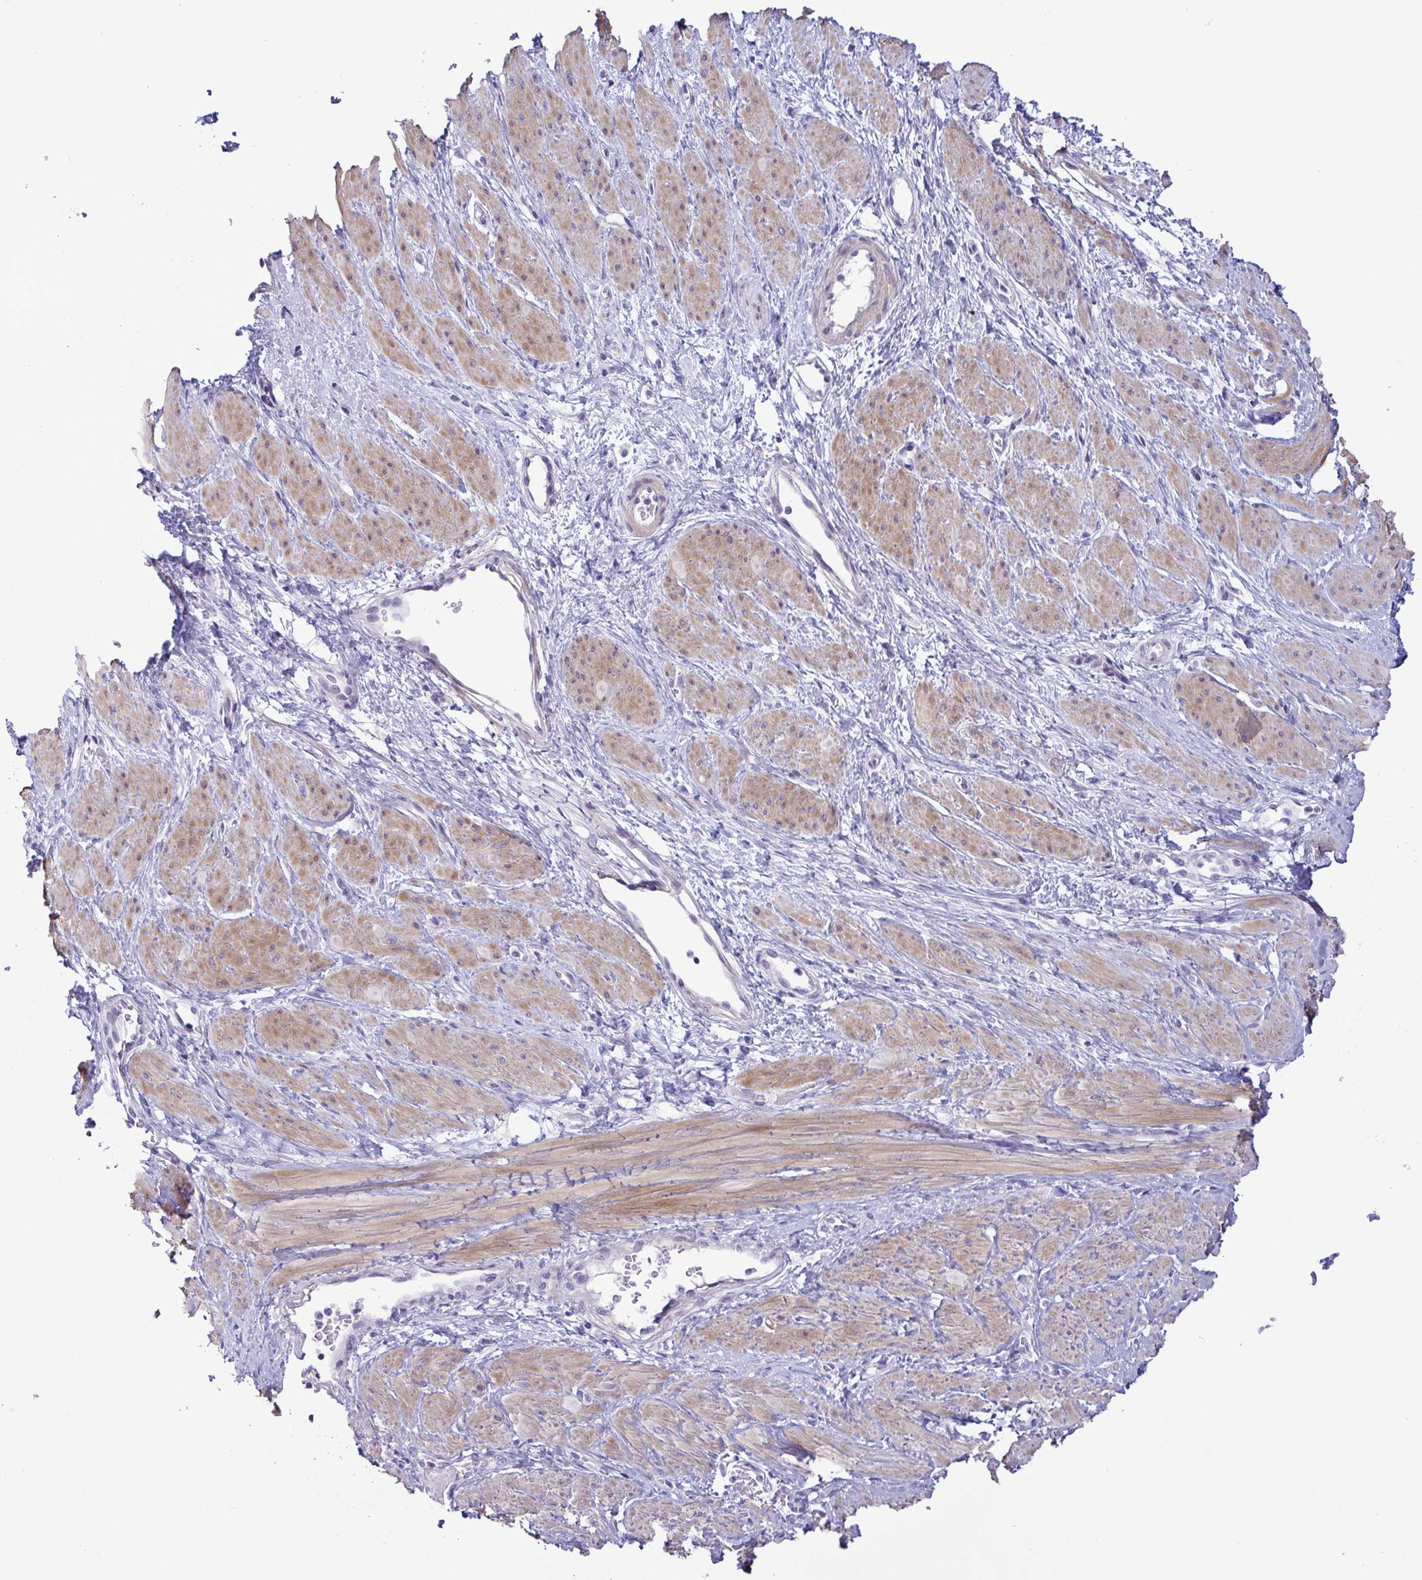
{"staining": {"intensity": "weak", "quantity": ">75%", "location": "cytoplasmic/membranous"}, "tissue": "smooth muscle", "cell_type": "Smooth muscle cells", "image_type": "normal", "snomed": [{"axis": "morphology", "description": "Normal tissue, NOS"}, {"axis": "topography", "description": "Smooth muscle"}, {"axis": "topography", "description": "Uterus"}], "caption": "Immunohistochemistry (IHC) image of normal smooth muscle stained for a protein (brown), which reveals low levels of weak cytoplasmic/membranous expression in approximately >75% of smooth muscle cells.", "gene": "FAM86B1", "patient": {"sex": "female", "age": 39}}